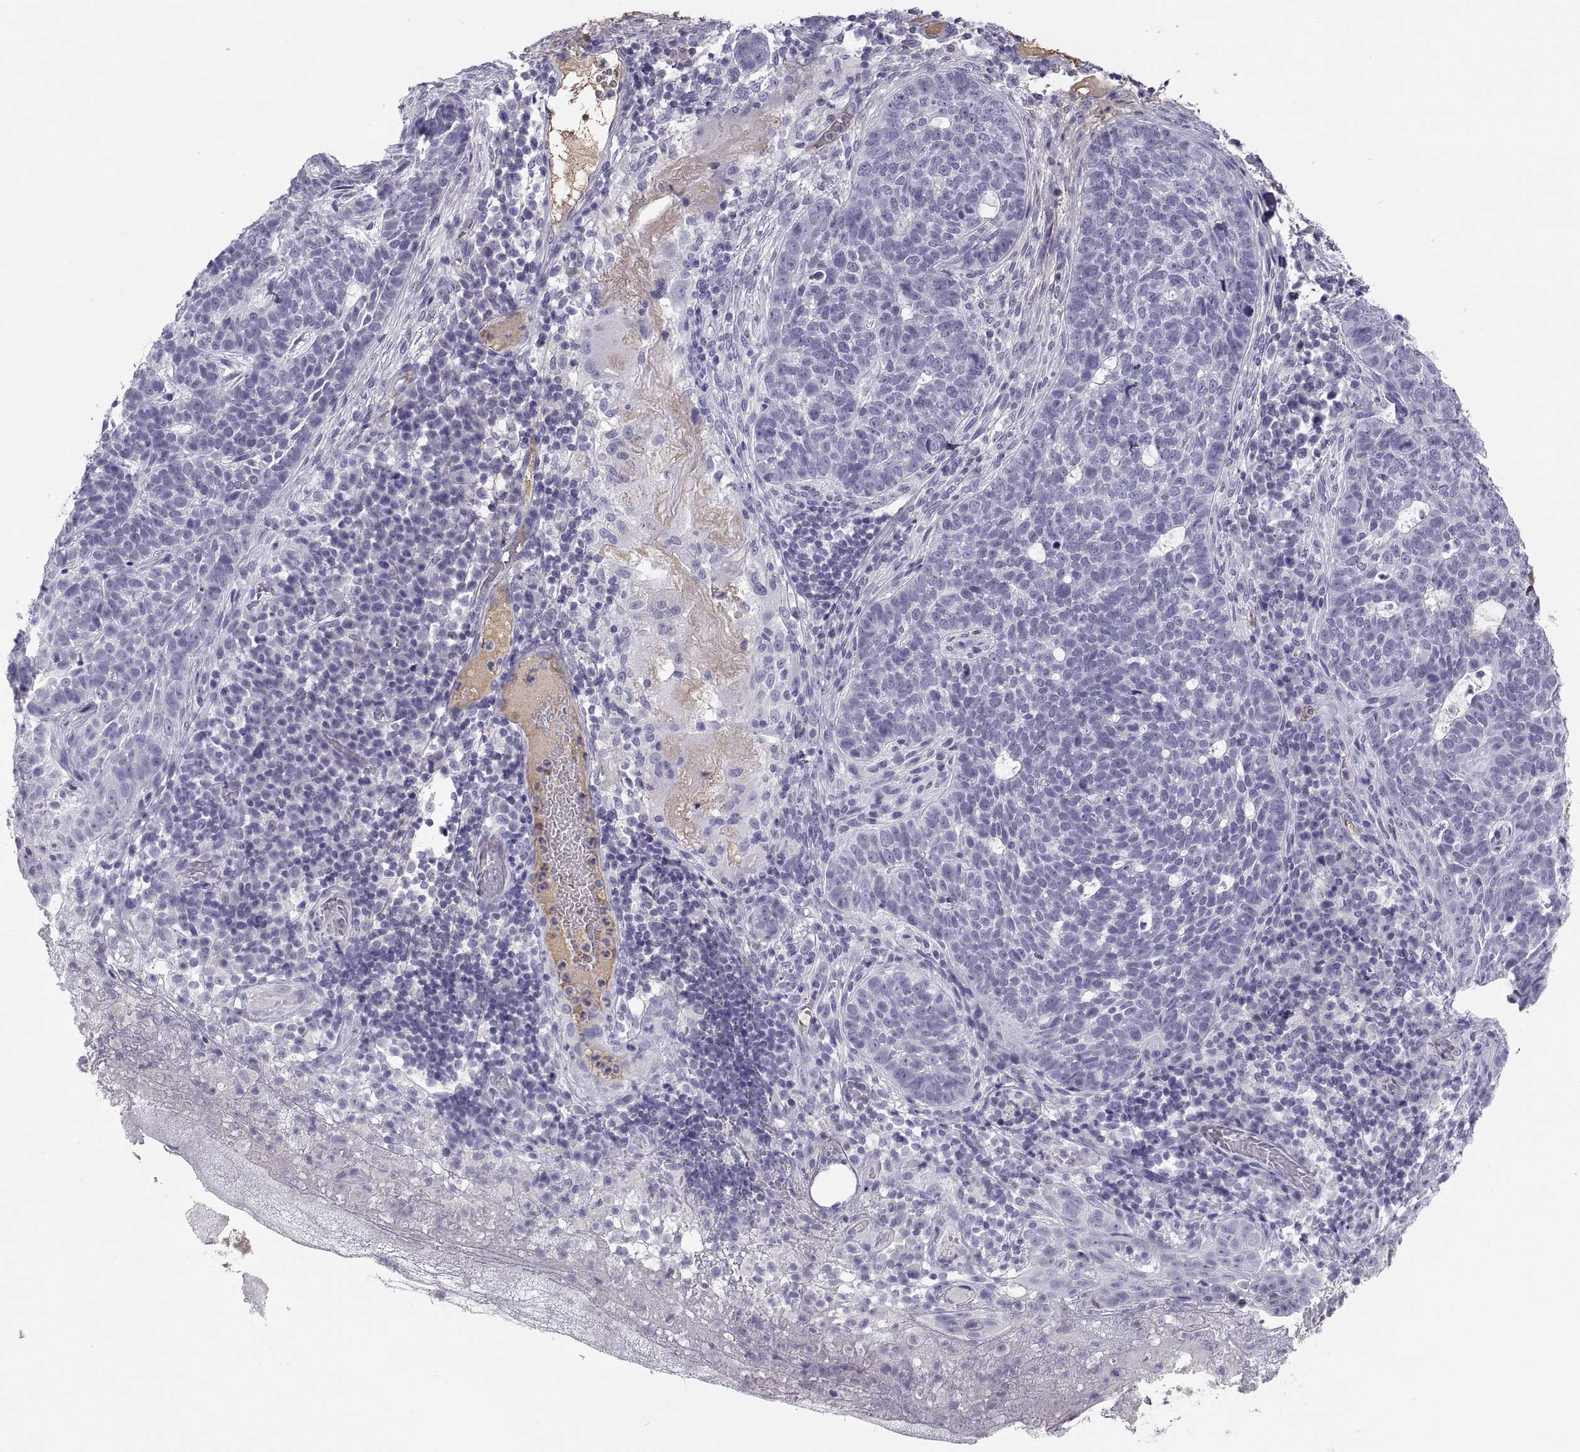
{"staining": {"intensity": "negative", "quantity": "none", "location": "none"}, "tissue": "skin cancer", "cell_type": "Tumor cells", "image_type": "cancer", "snomed": [{"axis": "morphology", "description": "Basal cell carcinoma"}, {"axis": "topography", "description": "Skin"}], "caption": "There is no significant expression in tumor cells of skin cancer (basal cell carcinoma).", "gene": "MAGEB2", "patient": {"sex": "female", "age": 69}}